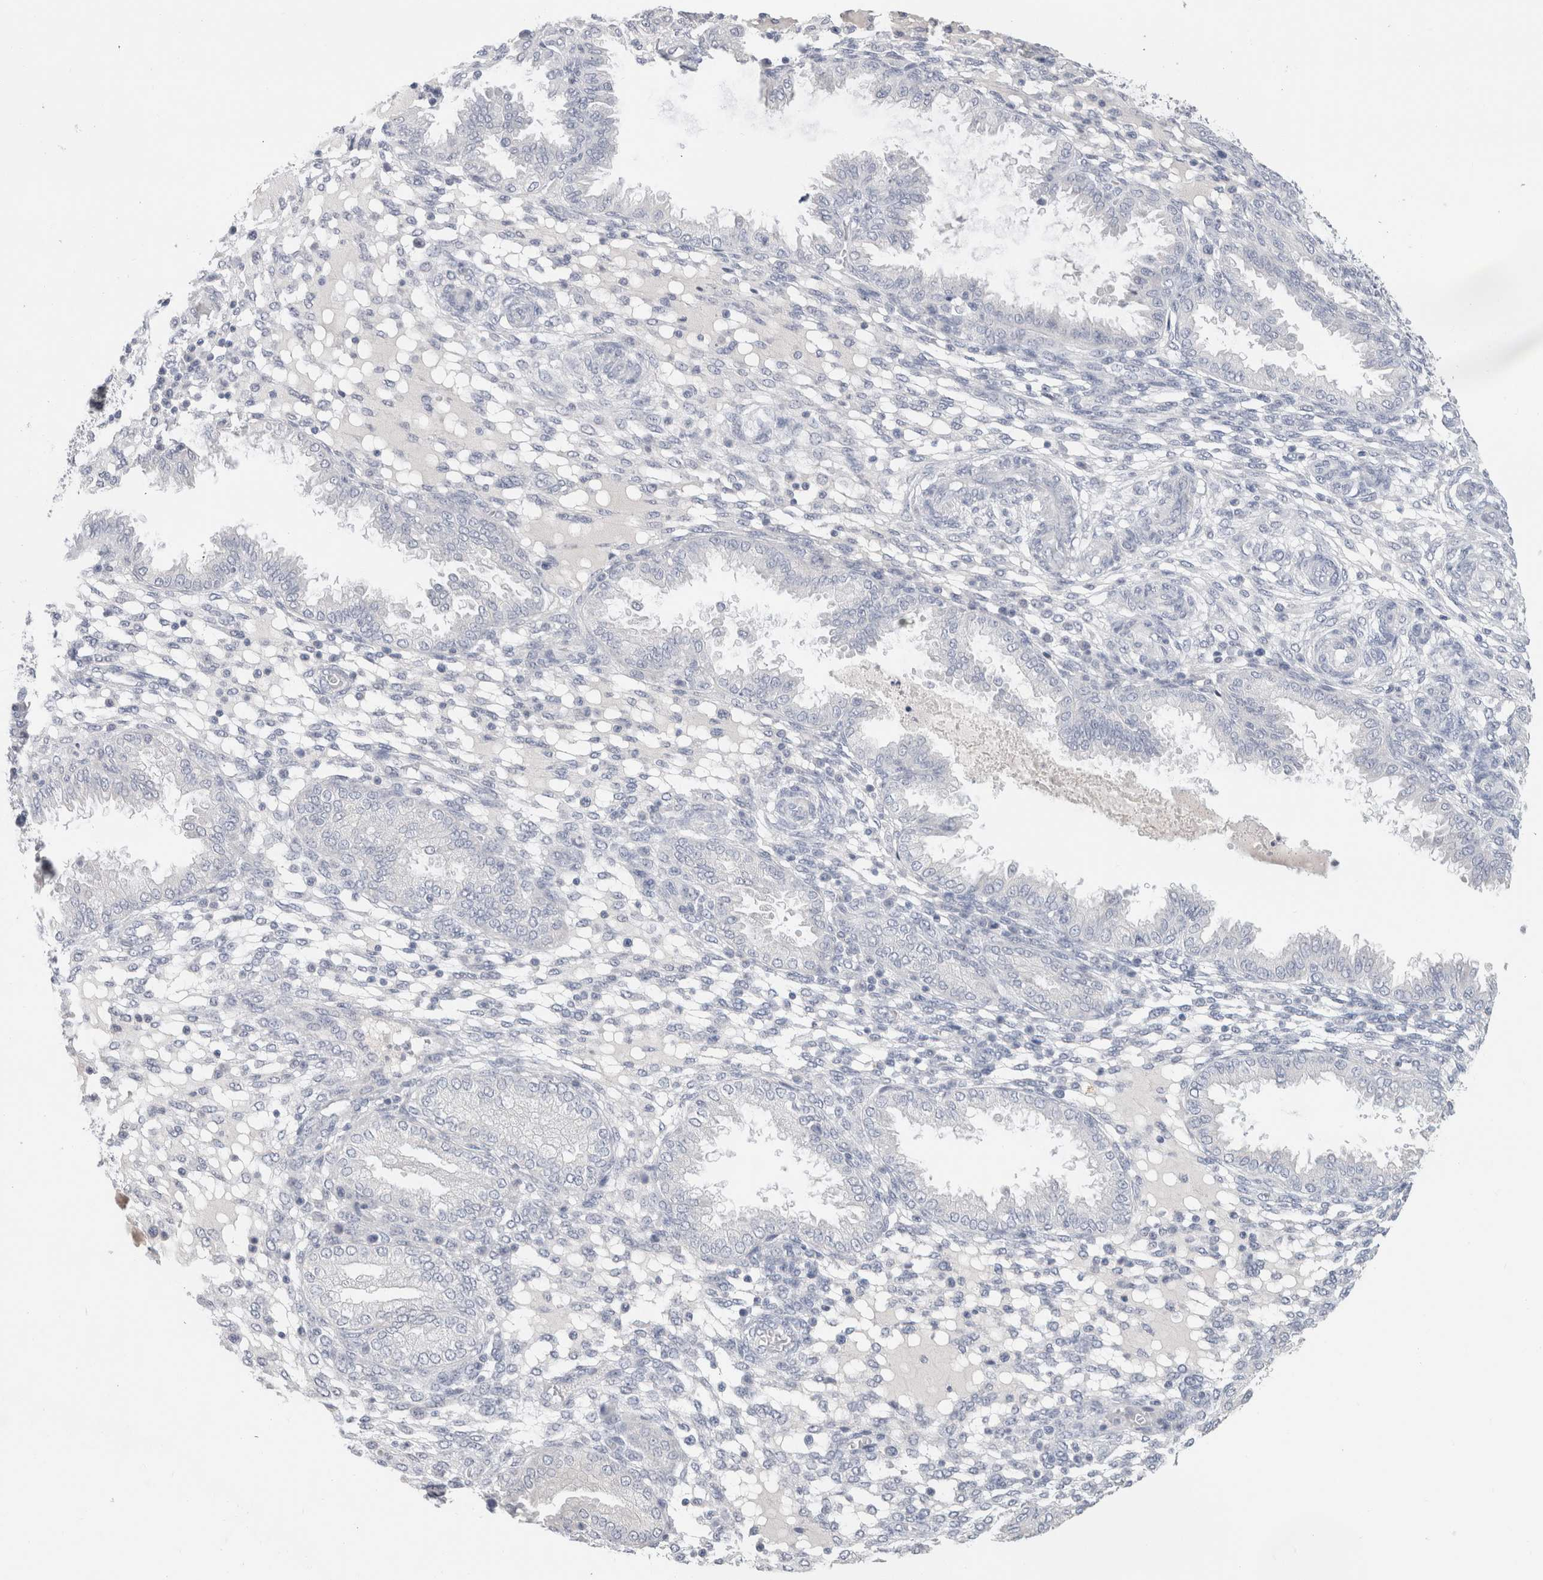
{"staining": {"intensity": "negative", "quantity": "none", "location": "none"}, "tissue": "endometrium", "cell_type": "Cells in endometrial stroma", "image_type": "normal", "snomed": [{"axis": "morphology", "description": "Normal tissue, NOS"}, {"axis": "topography", "description": "Endometrium"}], "caption": "This photomicrograph is of normal endometrium stained with immunohistochemistry to label a protein in brown with the nuclei are counter-stained blue. There is no staining in cells in endometrial stroma.", "gene": "BCAN", "patient": {"sex": "female", "age": 33}}